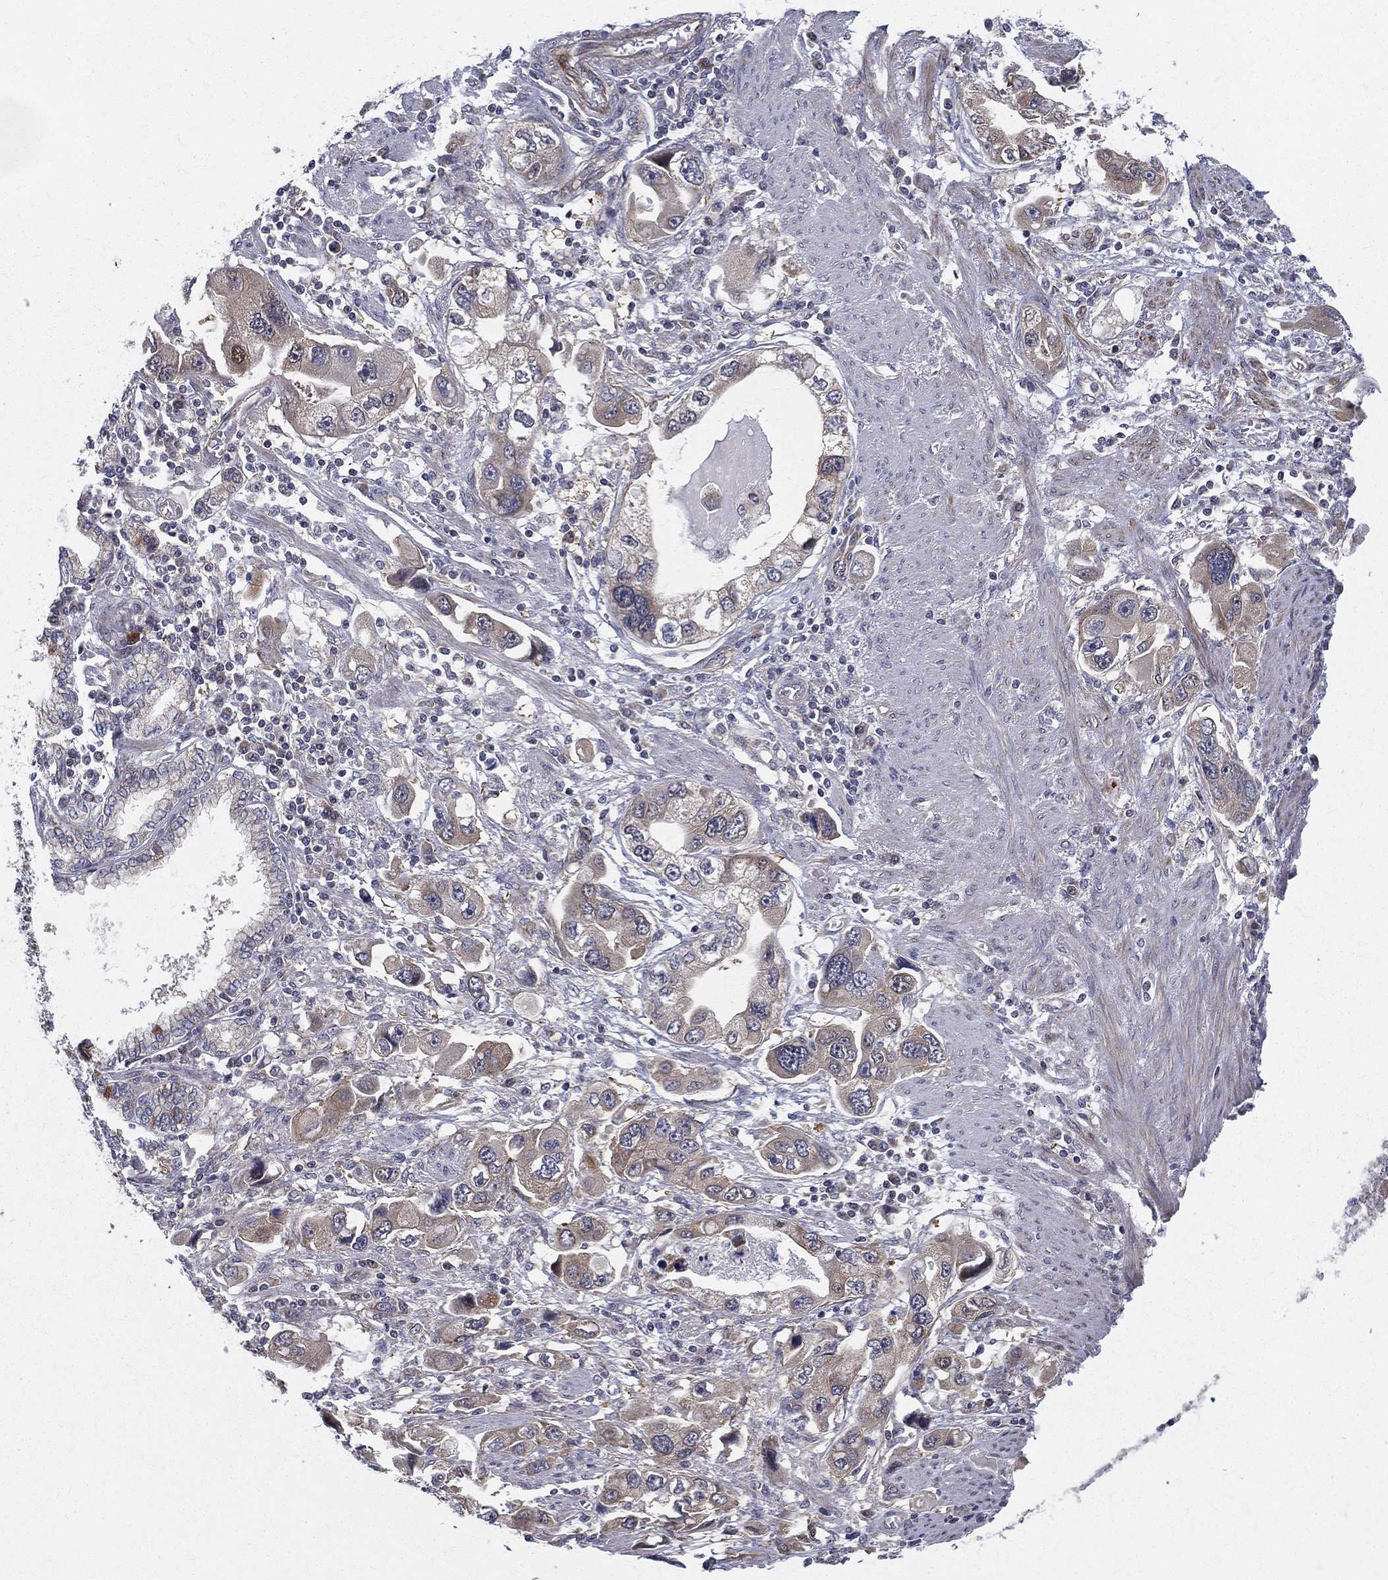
{"staining": {"intensity": "moderate", "quantity": "<25%", "location": "cytoplasmic/membranous"}, "tissue": "stomach cancer", "cell_type": "Tumor cells", "image_type": "cancer", "snomed": [{"axis": "morphology", "description": "Adenocarcinoma, NOS"}, {"axis": "topography", "description": "Stomach, lower"}], "caption": "An image of stomach adenocarcinoma stained for a protein demonstrates moderate cytoplasmic/membranous brown staining in tumor cells.", "gene": "POMZP3", "patient": {"sex": "female", "age": 93}}